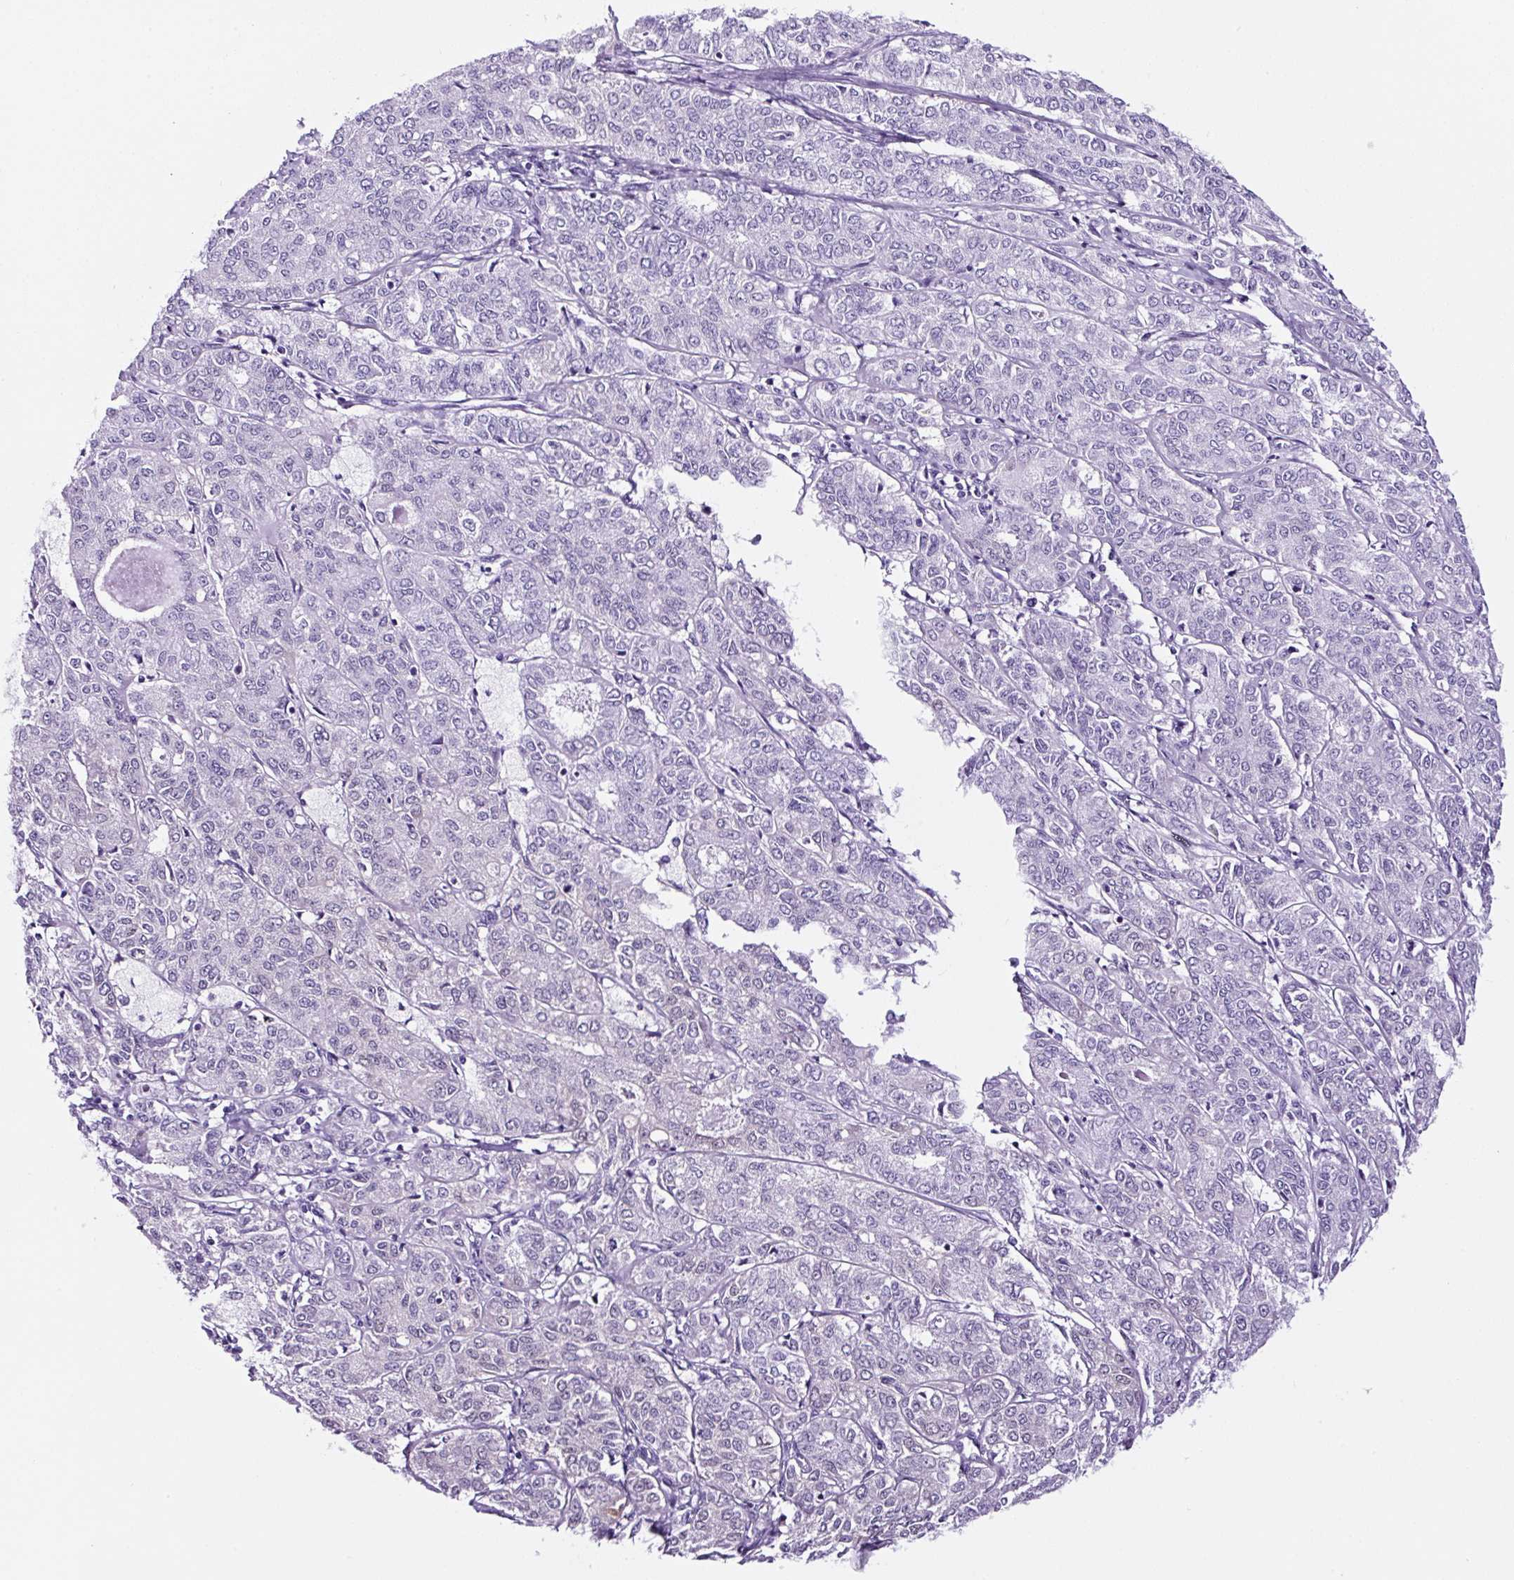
{"staining": {"intensity": "negative", "quantity": "none", "location": "none"}, "tissue": "endometrial cancer", "cell_type": "Tumor cells", "image_type": "cancer", "snomed": [{"axis": "morphology", "description": "Adenocarcinoma, NOS"}, {"axis": "topography", "description": "Endometrium"}], "caption": "Immunohistochemical staining of endometrial cancer reveals no significant staining in tumor cells.", "gene": "TAFA3", "patient": {"sex": "female", "age": 61}}